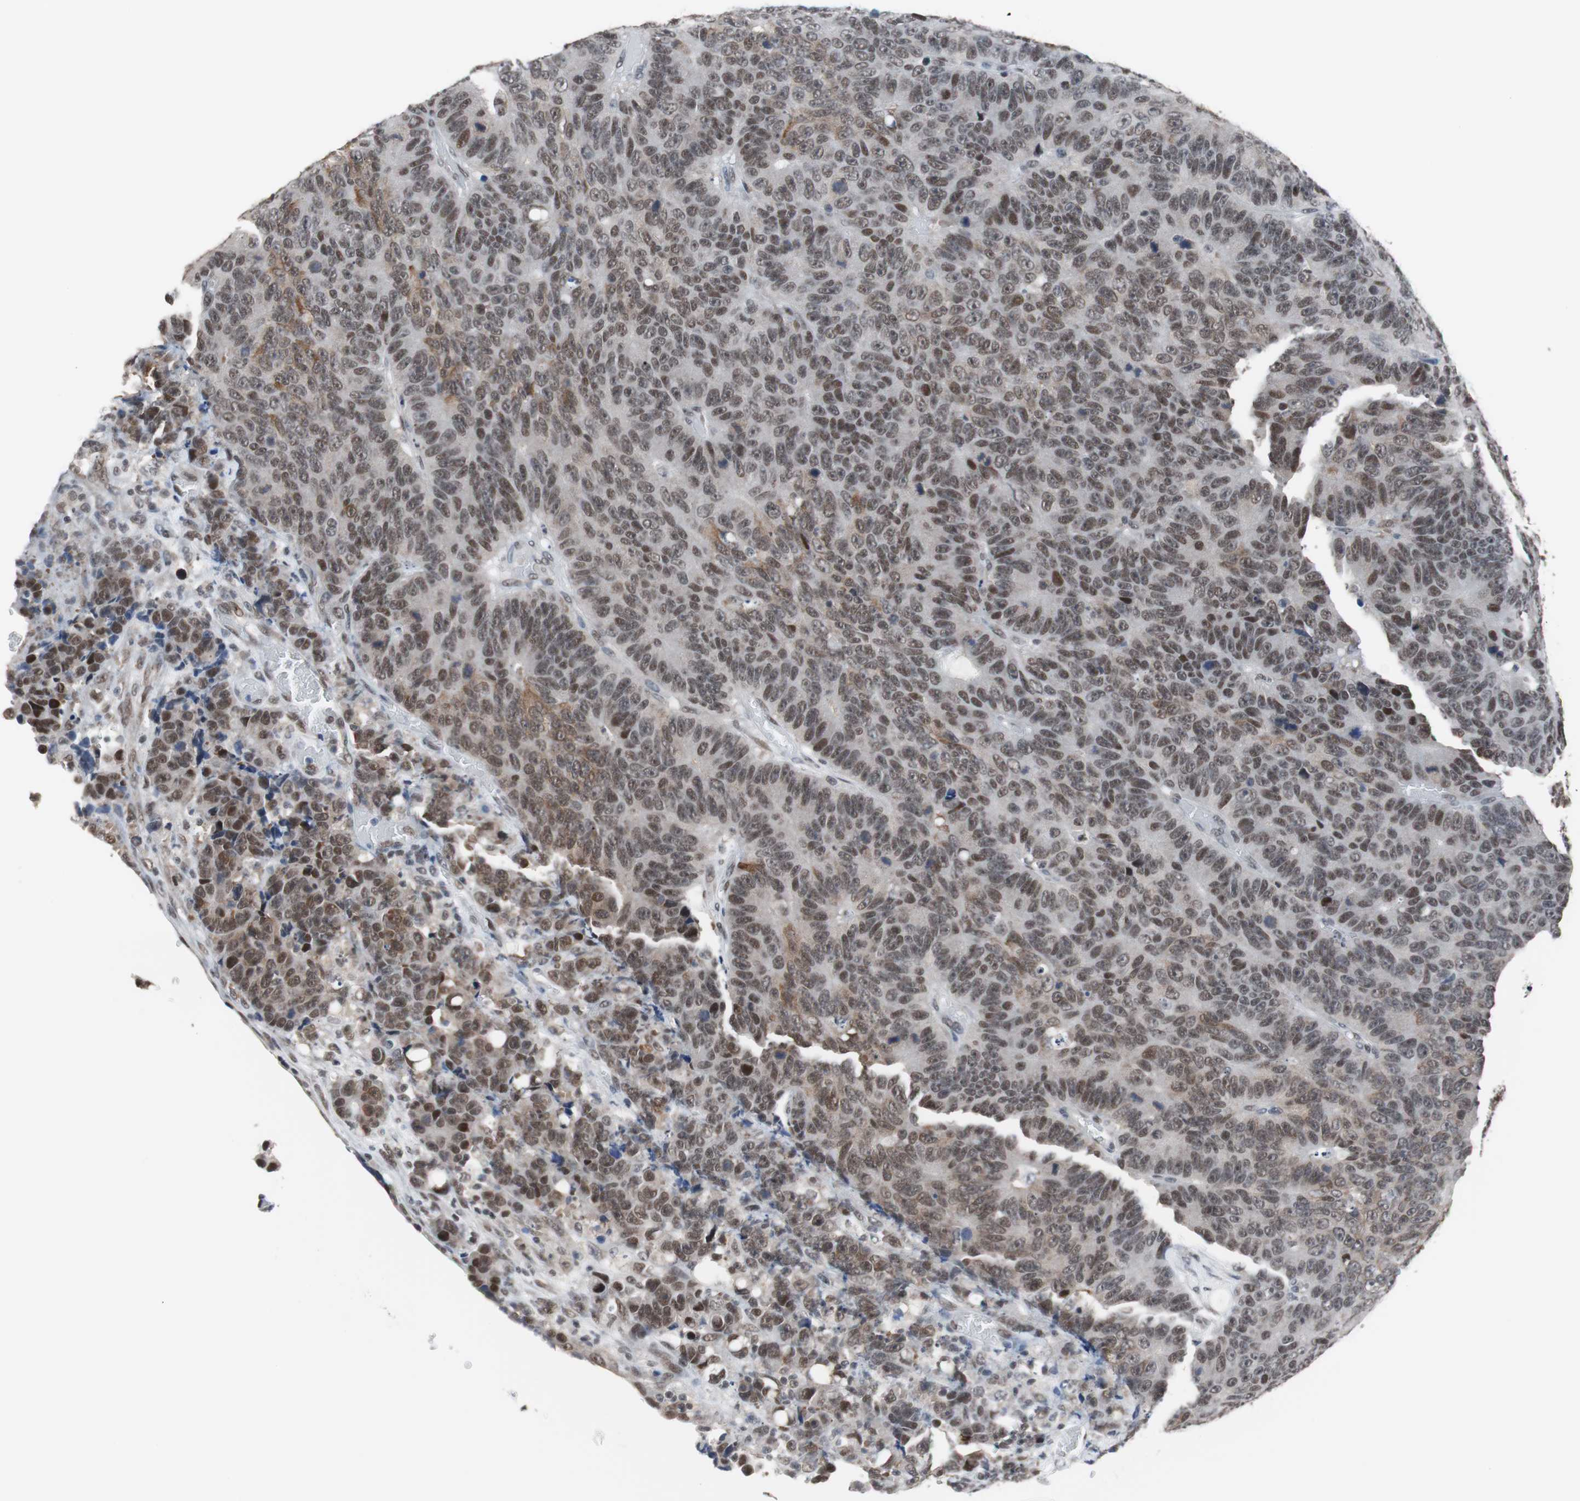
{"staining": {"intensity": "moderate", "quantity": ">75%", "location": "cytoplasmic/membranous,nuclear"}, "tissue": "colorectal cancer", "cell_type": "Tumor cells", "image_type": "cancer", "snomed": [{"axis": "morphology", "description": "Adenocarcinoma, NOS"}, {"axis": "topography", "description": "Colon"}], "caption": "Protein staining of colorectal adenocarcinoma tissue exhibits moderate cytoplasmic/membranous and nuclear positivity in about >75% of tumor cells.", "gene": "TAF7", "patient": {"sex": "female", "age": 86}}